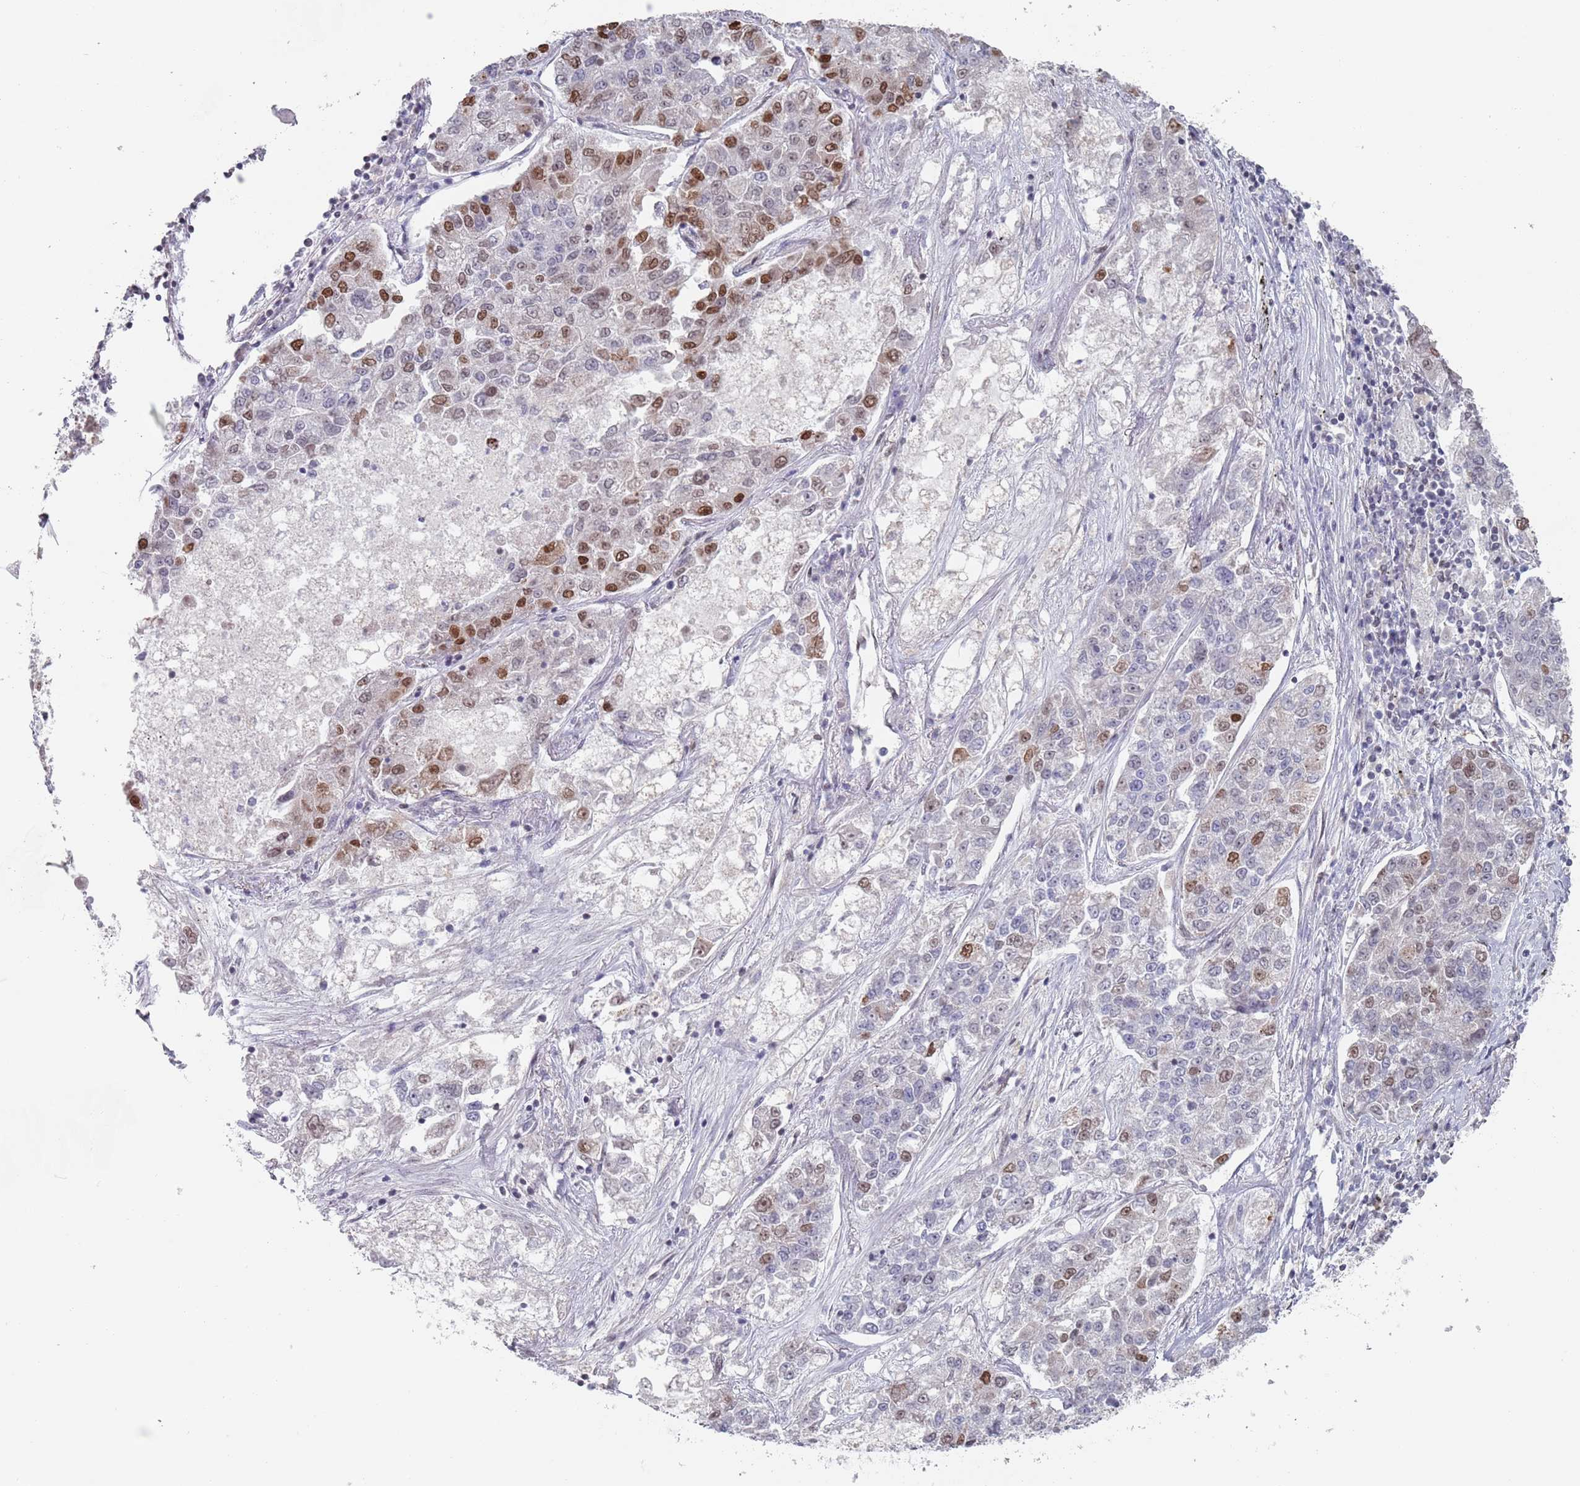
{"staining": {"intensity": "strong", "quantity": "<25%", "location": "nuclear"}, "tissue": "lung cancer", "cell_type": "Tumor cells", "image_type": "cancer", "snomed": [{"axis": "morphology", "description": "Adenocarcinoma, NOS"}, {"axis": "topography", "description": "Lung"}], "caption": "The histopathology image exhibits a brown stain indicating the presence of a protein in the nuclear of tumor cells in lung cancer (adenocarcinoma).", "gene": "MFSD12", "patient": {"sex": "male", "age": 49}}